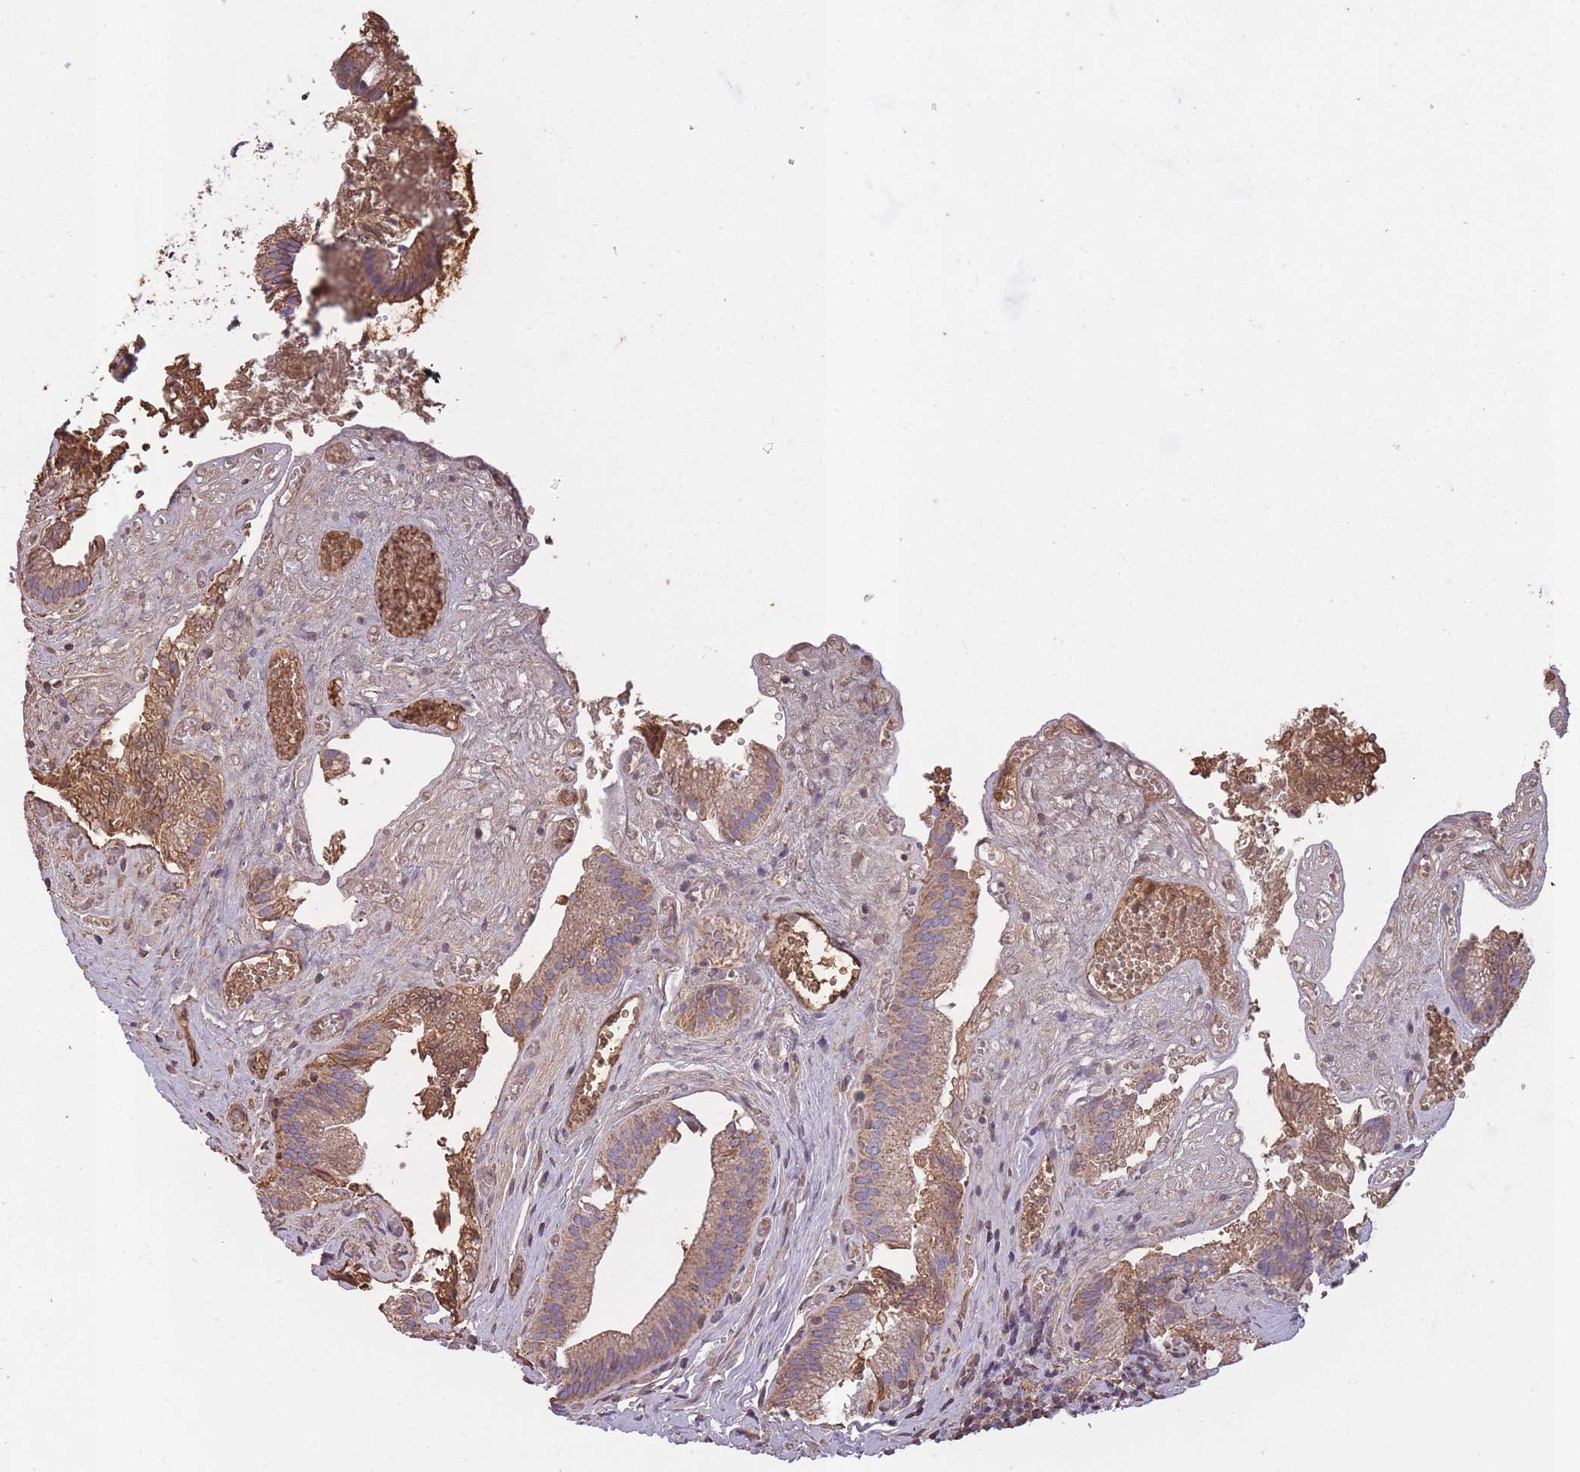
{"staining": {"intensity": "moderate", "quantity": ">75%", "location": "cytoplasmic/membranous"}, "tissue": "gallbladder", "cell_type": "Glandular cells", "image_type": "normal", "snomed": [{"axis": "morphology", "description": "Normal tissue, NOS"}, {"axis": "topography", "description": "Gallbladder"}, {"axis": "topography", "description": "Peripheral nerve tissue"}], "caption": "Human gallbladder stained for a protein (brown) displays moderate cytoplasmic/membranous positive positivity in about >75% of glandular cells.", "gene": "KAT2A", "patient": {"sex": "male", "age": 17}}